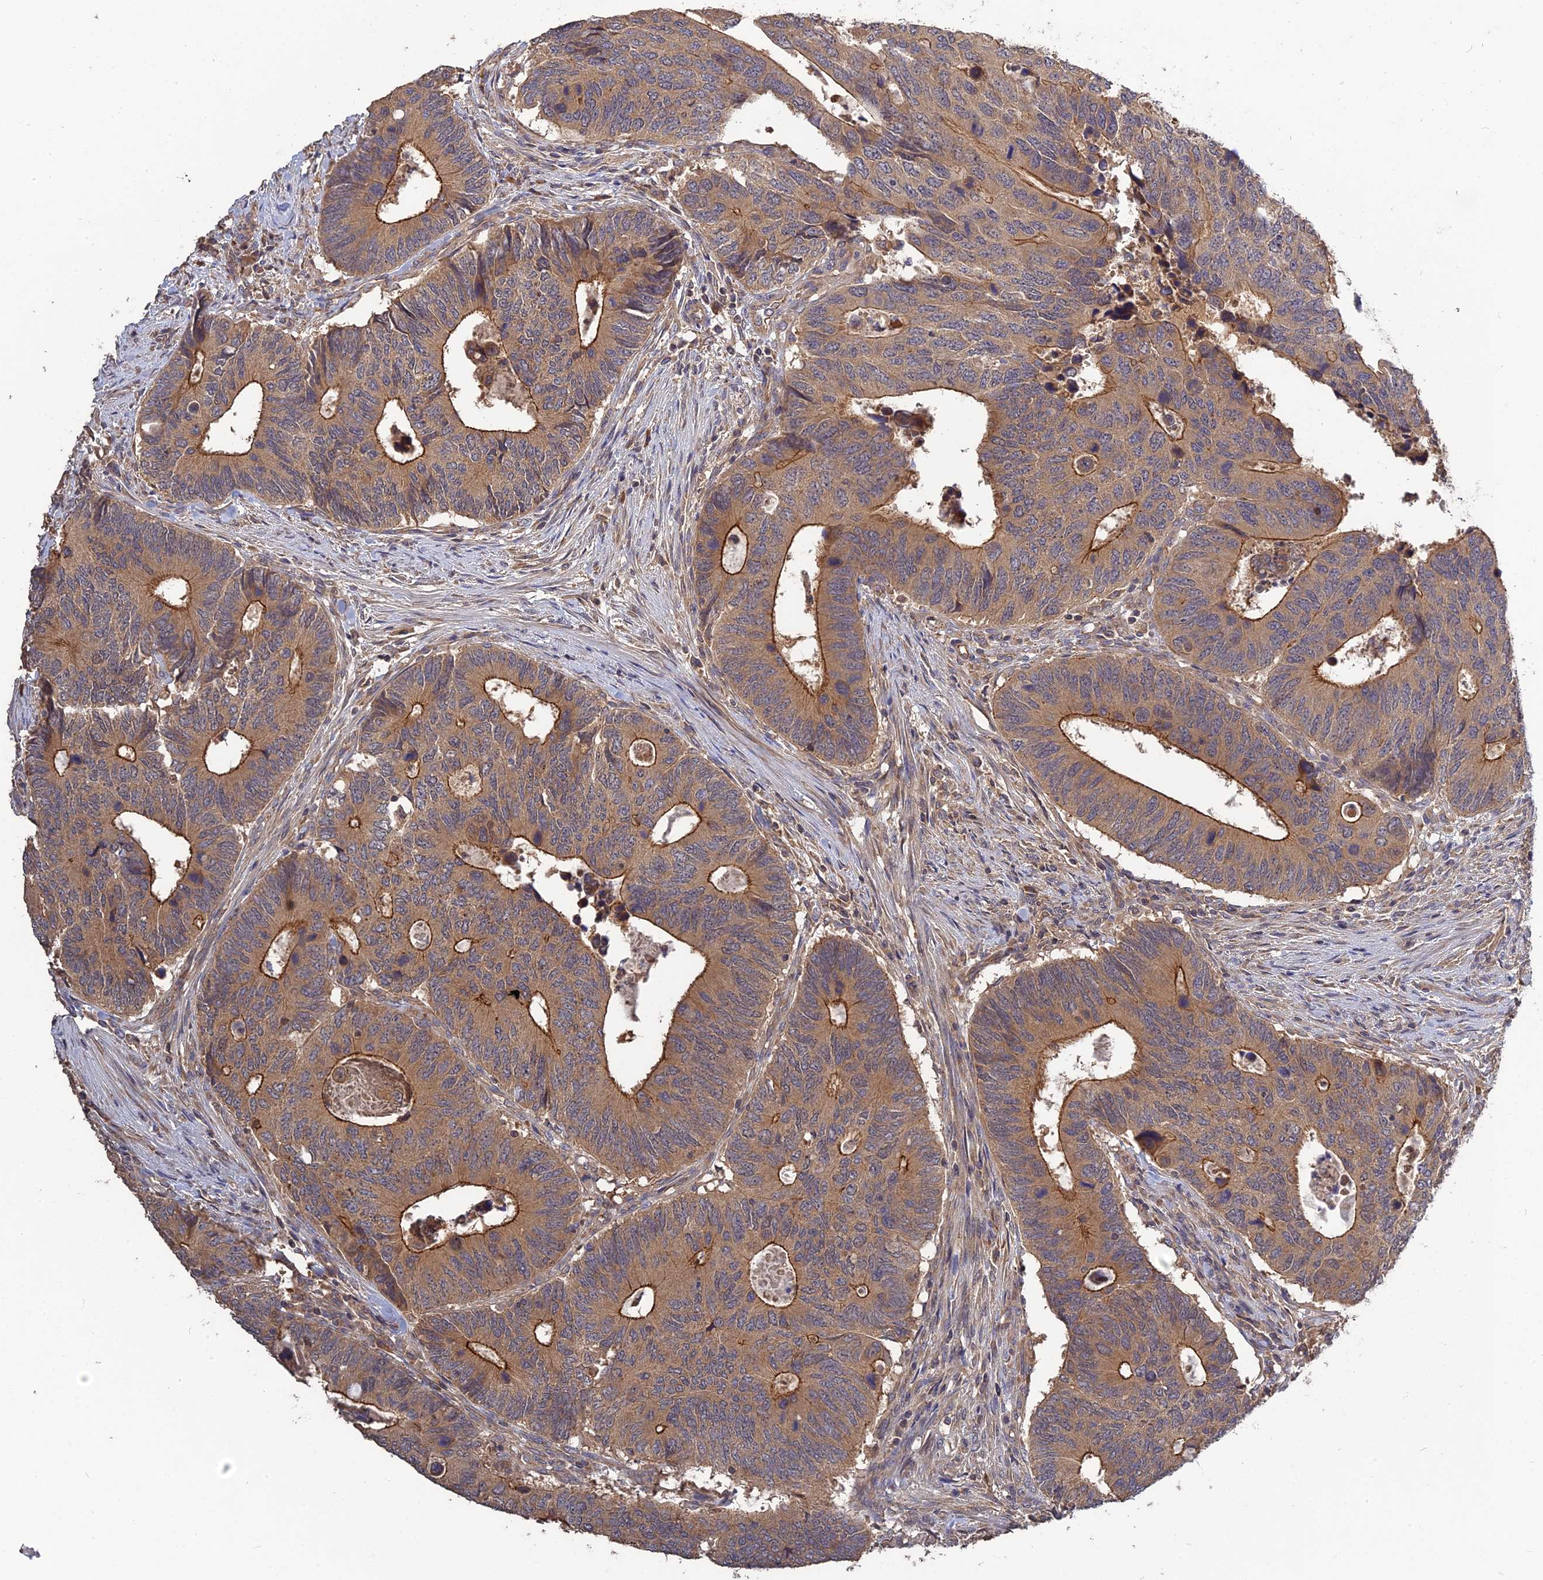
{"staining": {"intensity": "strong", "quantity": "25%-75%", "location": "cytoplasmic/membranous"}, "tissue": "colorectal cancer", "cell_type": "Tumor cells", "image_type": "cancer", "snomed": [{"axis": "morphology", "description": "Adenocarcinoma, NOS"}, {"axis": "topography", "description": "Colon"}], "caption": "Colorectal adenocarcinoma stained with immunohistochemistry (IHC) exhibits strong cytoplasmic/membranous positivity in approximately 25%-75% of tumor cells. (IHC, brightfield microscopy, high magnification).", "gene": "ARHGAP40", "patient": {"sex": "male", "age": 87}}